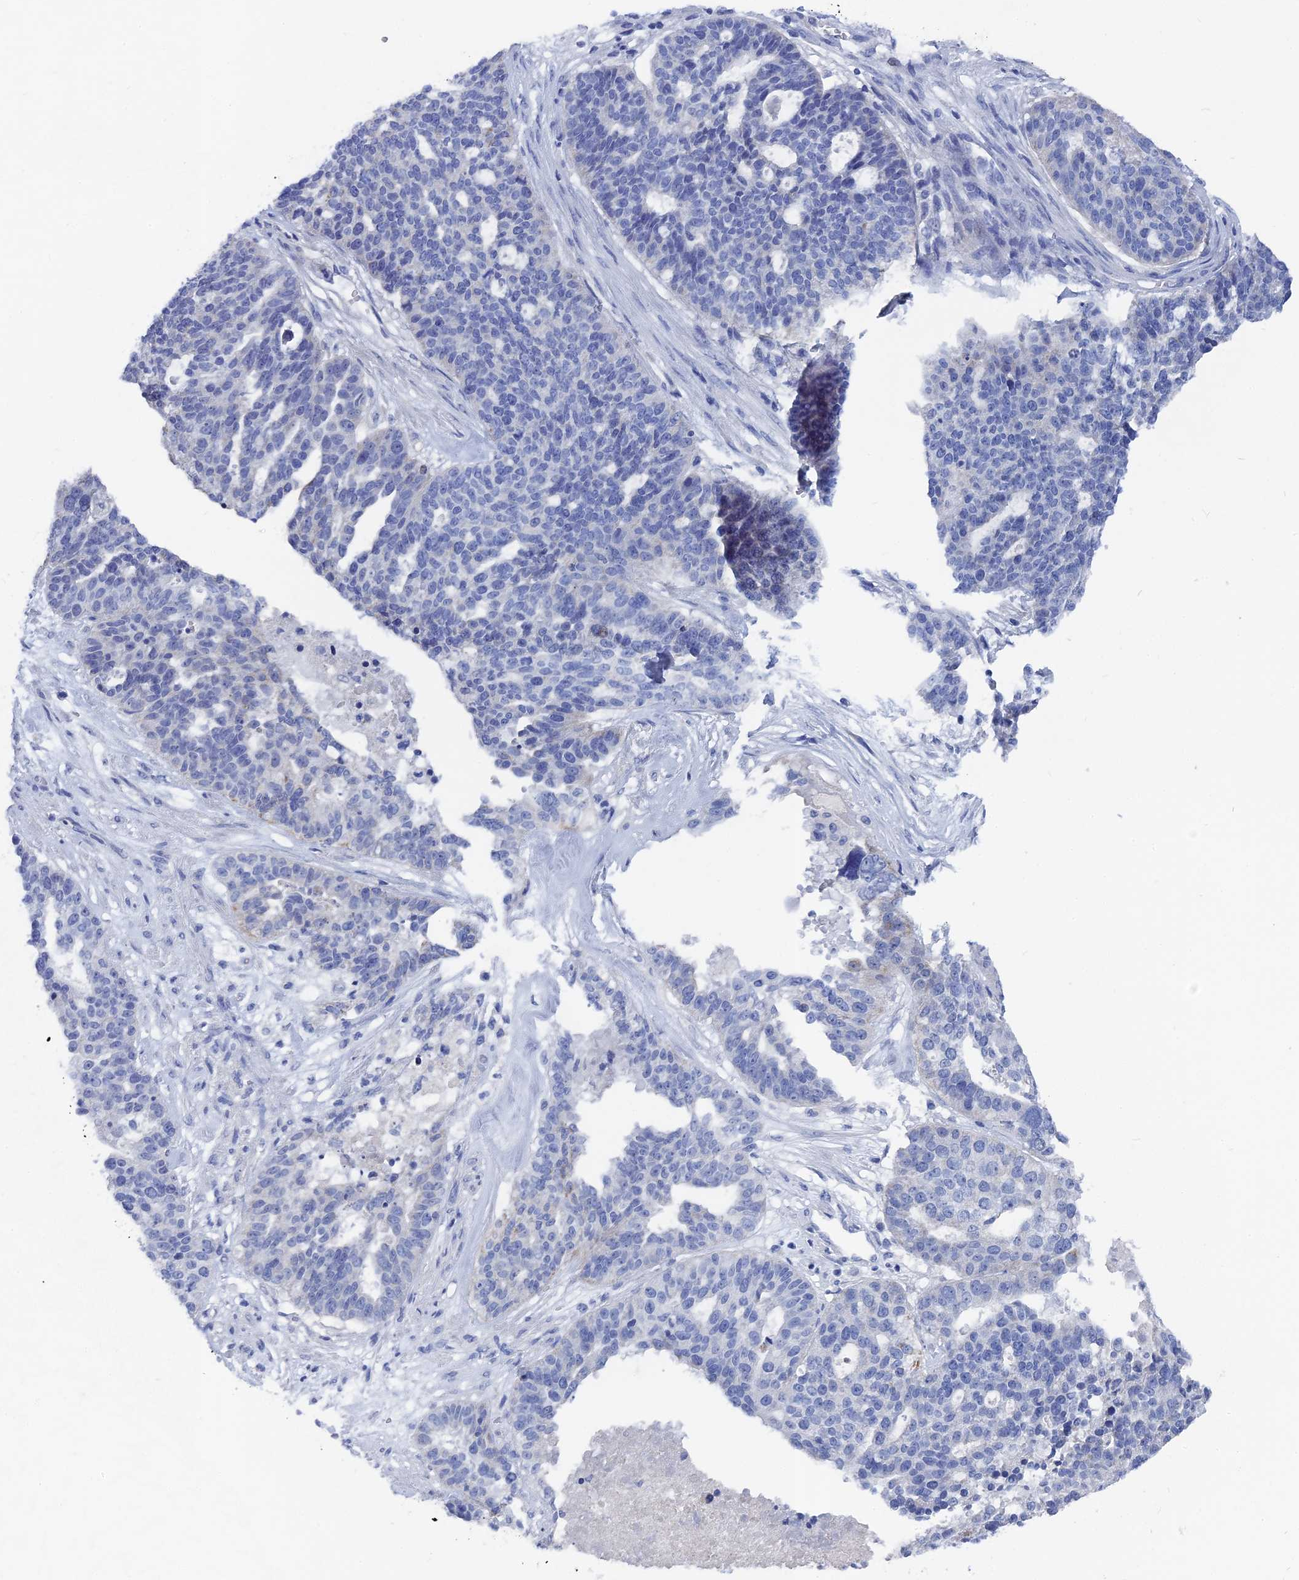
{"staining": {"intensity": "negative", "quantity": "none", "location": "none"}, "tissue": "ovarian cancer", "cell_type": "Tumor cells", "image_type": "cancer", "snomed": [{"axis": "morphology", "description": "Cystadenocarcinoma, serous, NOS"}, {"axis": "topography", "description": "Ovary"}], "caption": "There is no significant staining in tumor cells of serous cystadenocarcinoma (ovarian).", "gene": "HIGD1A", "patient": {"sex": "female", "age": 59}}